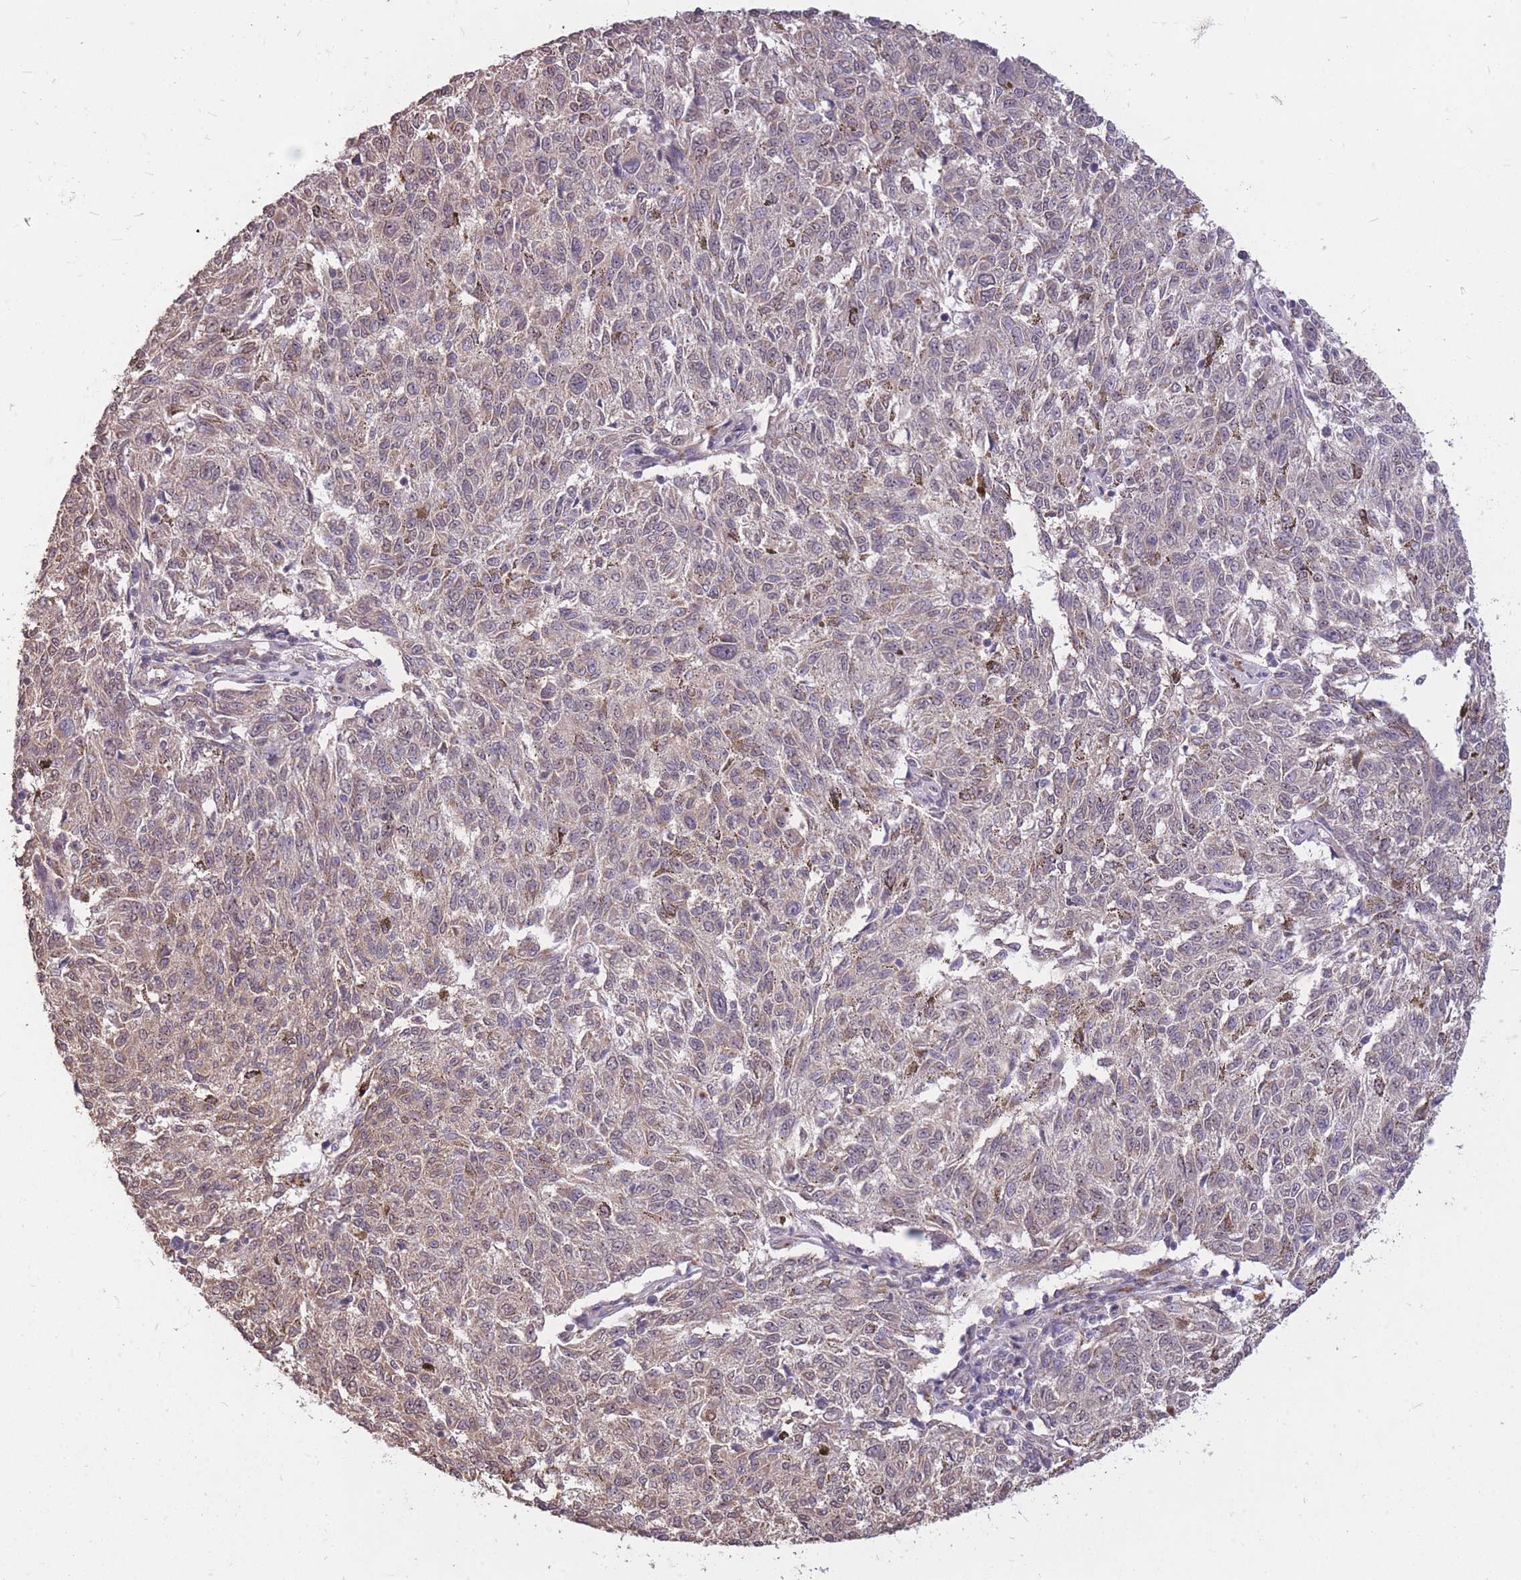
{"staining": {"intensity": "negative", "quantity": "none", "location": "none"}, "tissue": "melanoma", "cell_type": "Tumor cells", "image_type": "cancer", "snomed": [{"axis": "morphology", "description": "Malignant melanoma, NOS"}, {"axis": "topography", "description": "Skin"}], "caption": "Histopathology image shows no significant protein expression in tumor cells of melanoma.", "gene": "DYNC1LI2", "patient": {"sex": "female", "age": 72}}